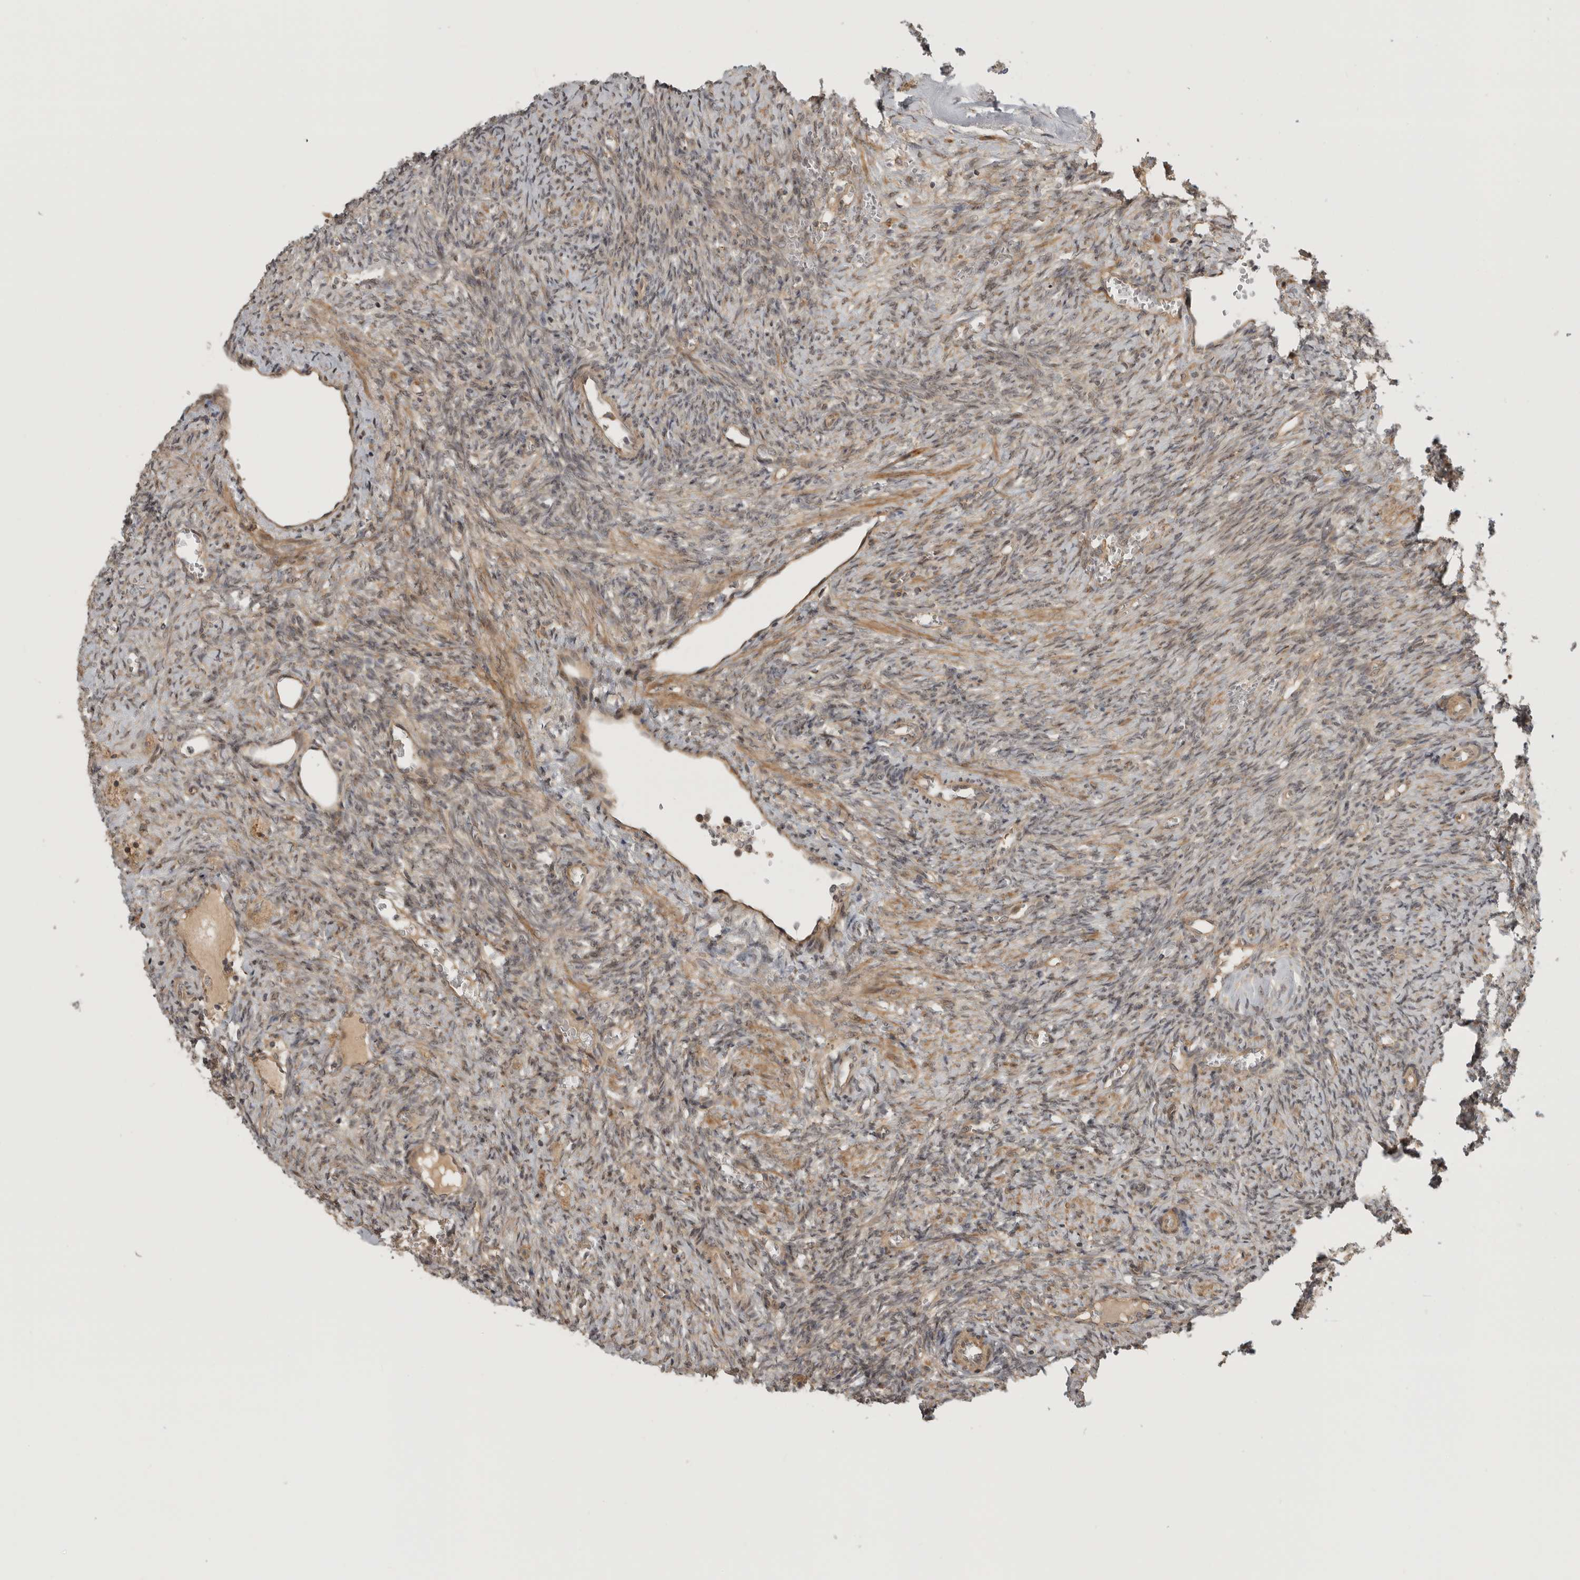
{"staining": {"intensity": "moderate", "quantity": "<25%", "location": "cytoplasmic/membranous"}, "tissue": "ovary", "cell_type": "Ovarian stroma cells", "image_type": "normal", "snomed": [{"axis": "morphology", "description": "Normal tissue, NOS"}, {"axis": "topography", "description": "Ovary"}], "caption": "Immunohistochemistry (IHC) micrograph of normal ovary: ovary stained using immunohistochemistry (IHC) displays low levels of moderate protein expression localized specifically in the cytoplasmic/membranous of ovarian stroma cells, appearing as a cytoplasmic/membranous brown color.", "gene": "CUEDC1", "patient": {"sex": "female", "age": 41}}